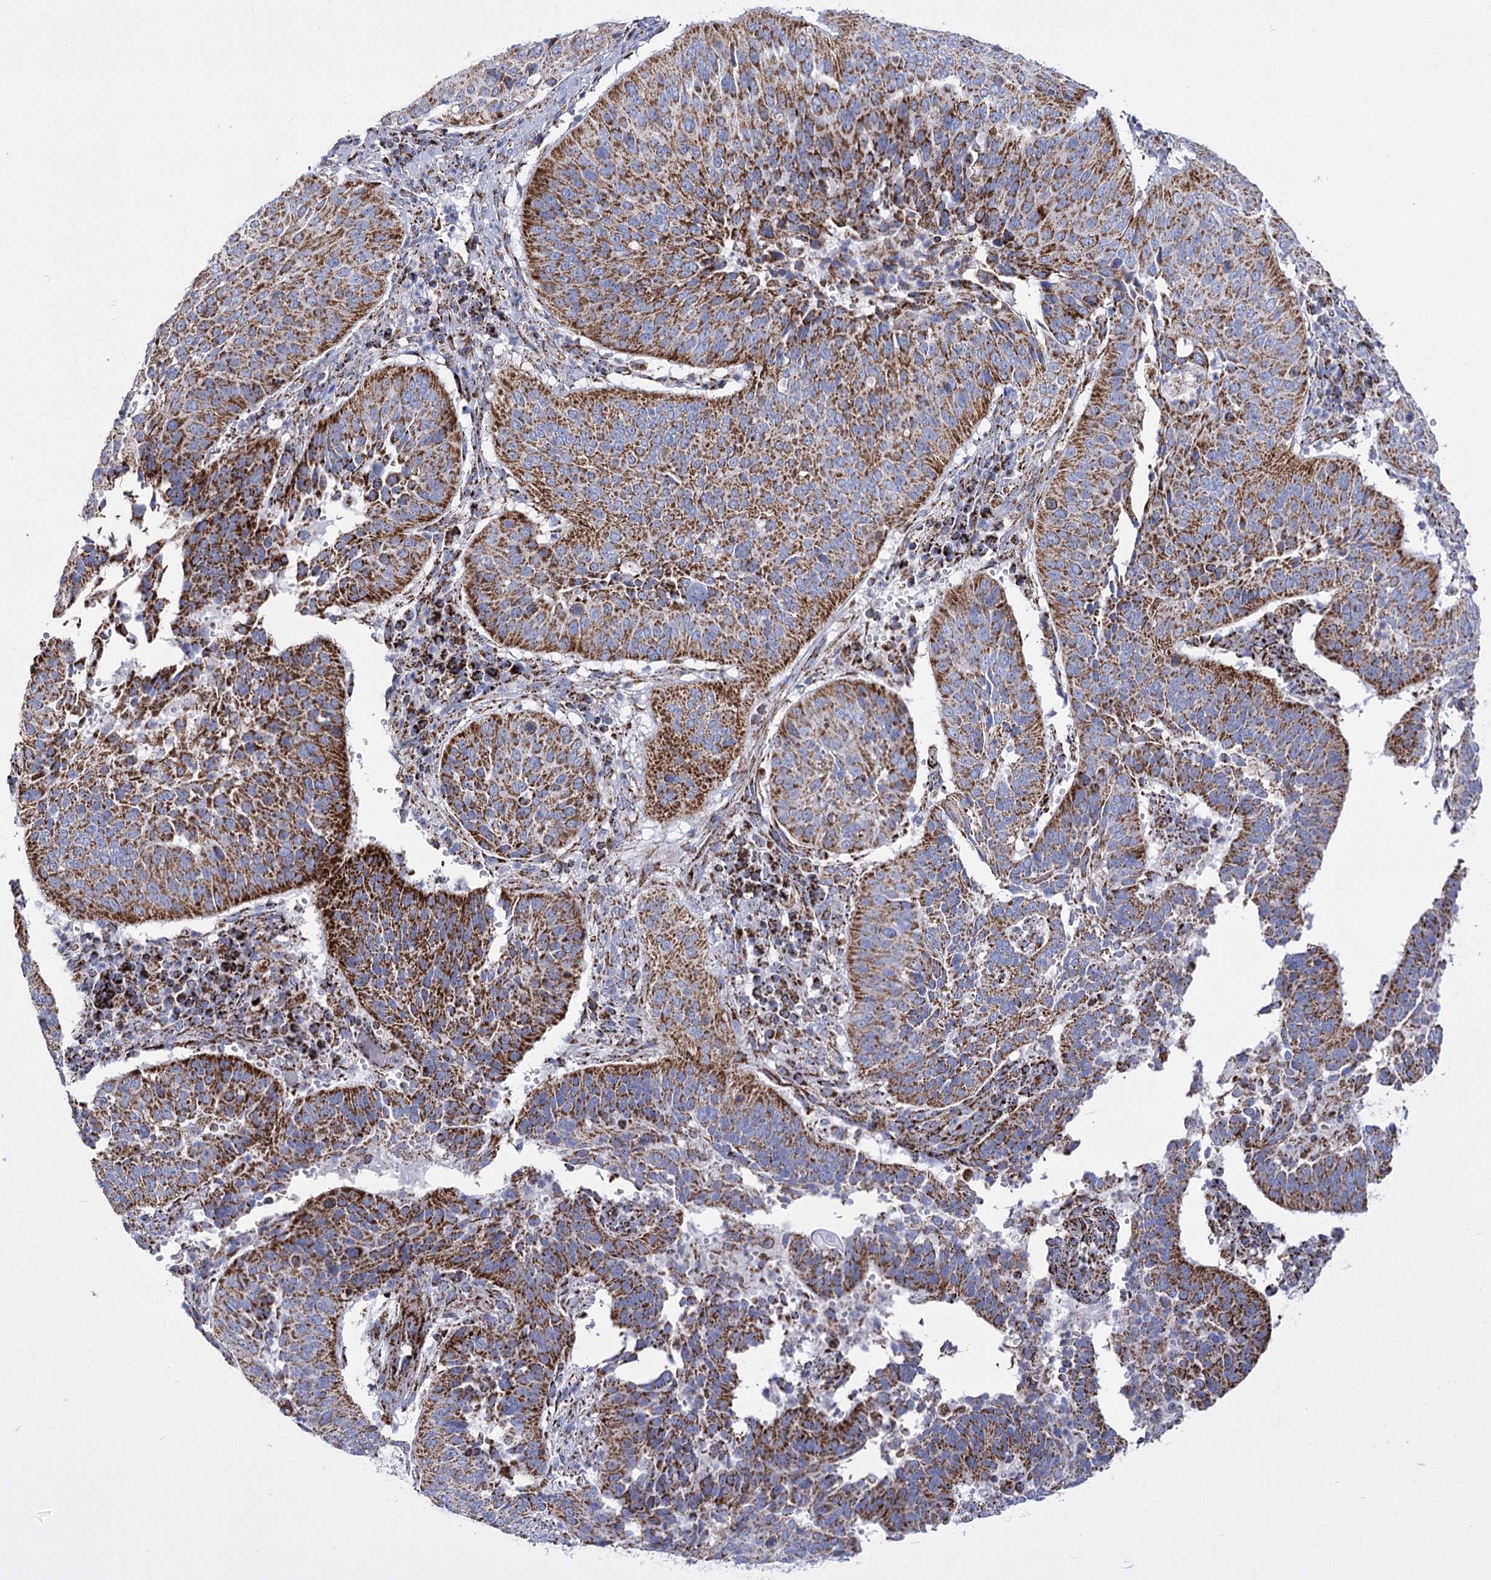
{"staining": {"intensity": "strong", "quantity": ">75%", "location": "cytoplasmic/membranous"}, "tissue": "cervical cancer", "cell_type": "Tumor cells", "image_type": "cancer", "snomed": [{"axis": "morphology", "description": "Normal tissue, NOS"}, {"axis": "morphology", "description": "Squamous cell carcinoma, NOS"}, {"axis": "topography", "description": "Cervix"}], "caption": "The photomicrograph exhibits immunohistochemical staining of squamous cell carcinoma (cervical). There is strong cytoplasmic/membranous positivity is appreciated in about >75% of tumor cells.", "gene": "PDHB", "patient": {"sex": "female", "age": 39}}